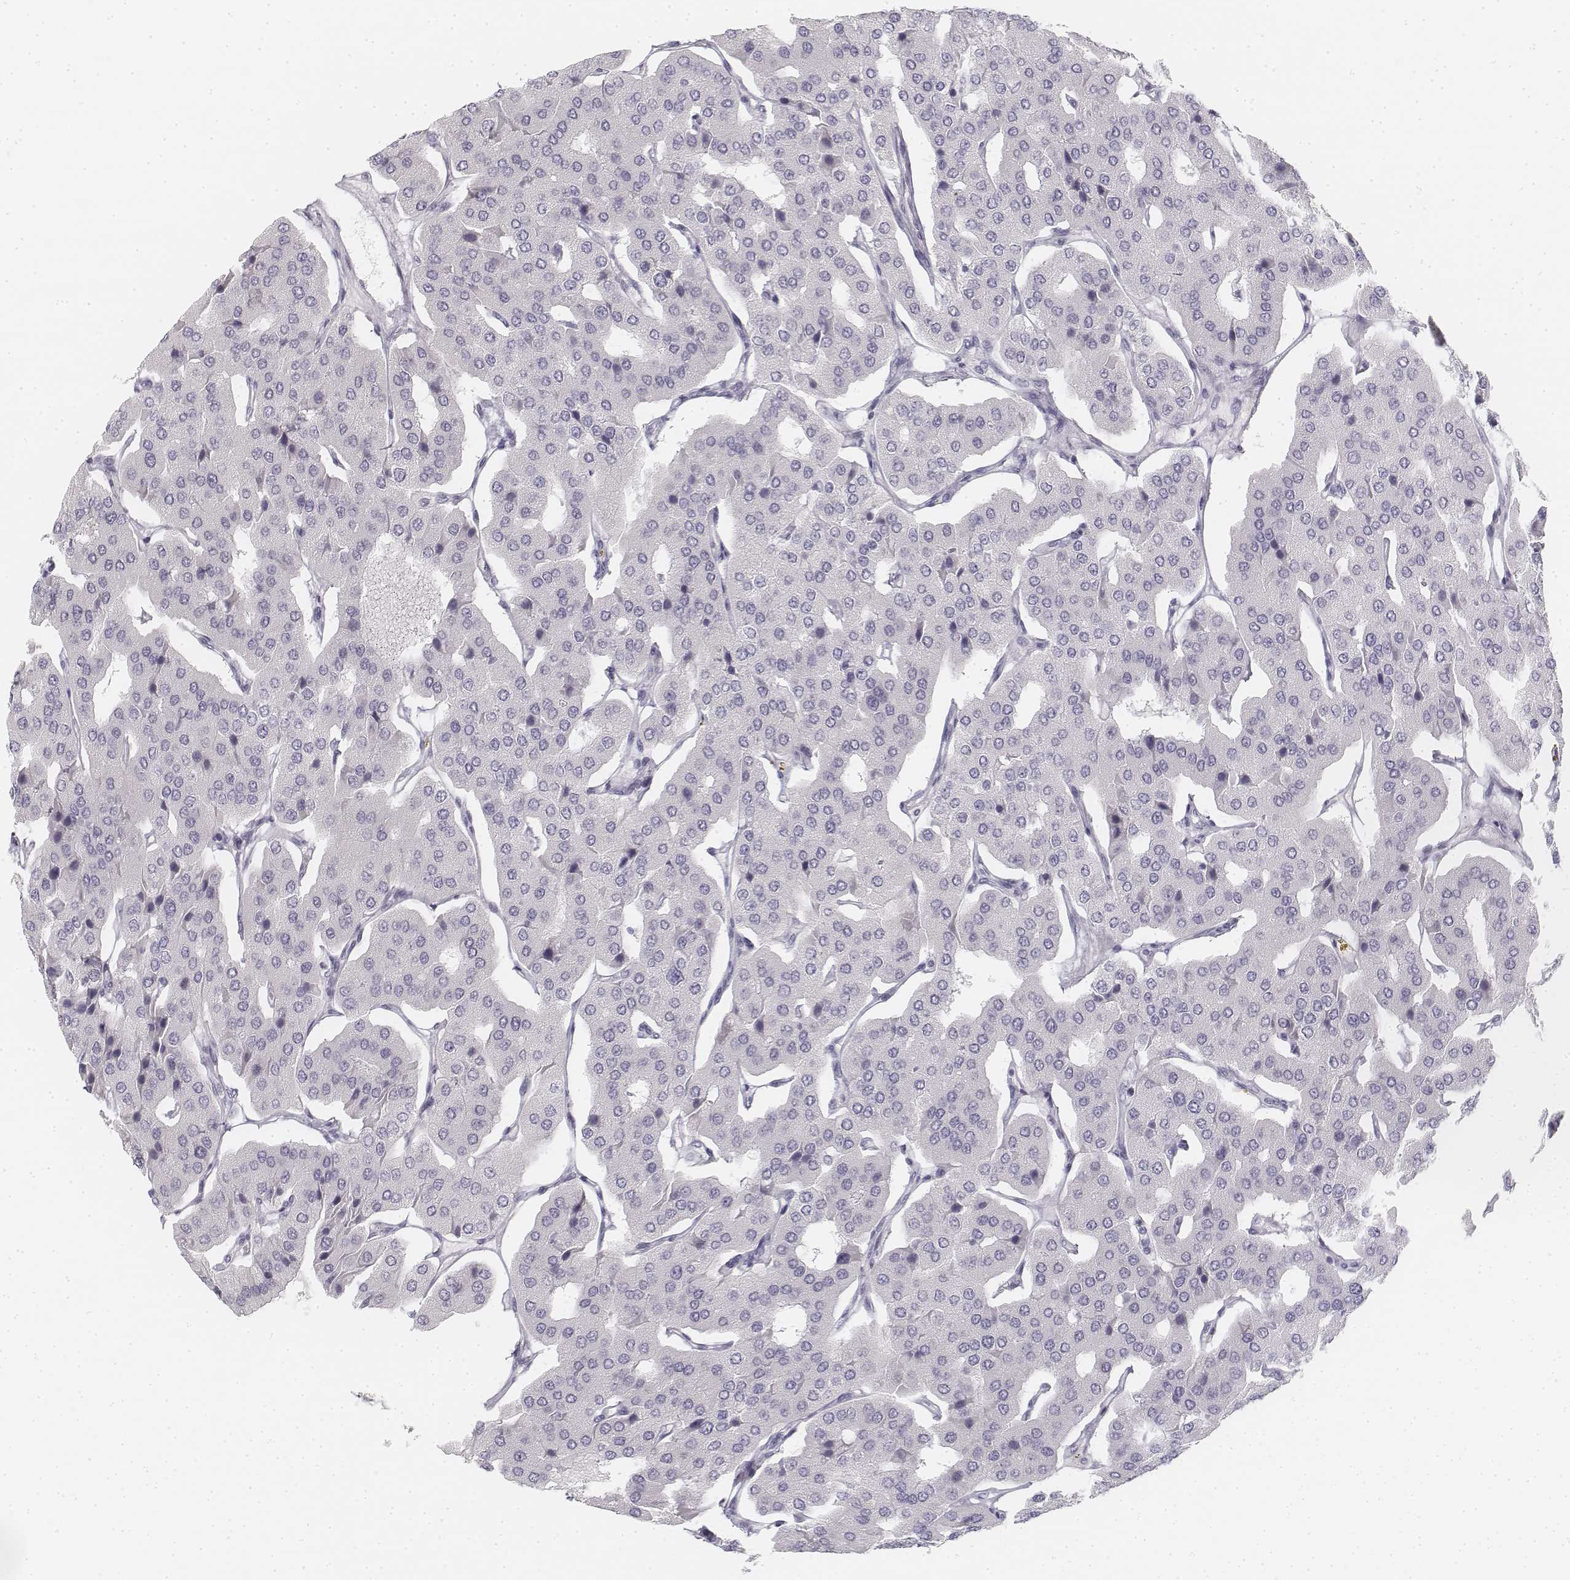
{"staining": {"intensity": "negative", "quantity": "none", "location": "none"}, "tissue": "parathyroid gland", "cell_type": "Glandular cells", "image_type": "normal", "snomed": [{"axis": "morphology", "description": "Normal tissue, NOS"}, {"axis": "morphology", "description": "Adenoma, NOS"}, {"axis": "topography", "description": "Parathyroid gland"}], "caption": "This is an IHC image of benign human parathyroid gland. There is no positivity in glandular cells.", "gene": "KRT25", "patient": {"sex": "female", "age": 86}}